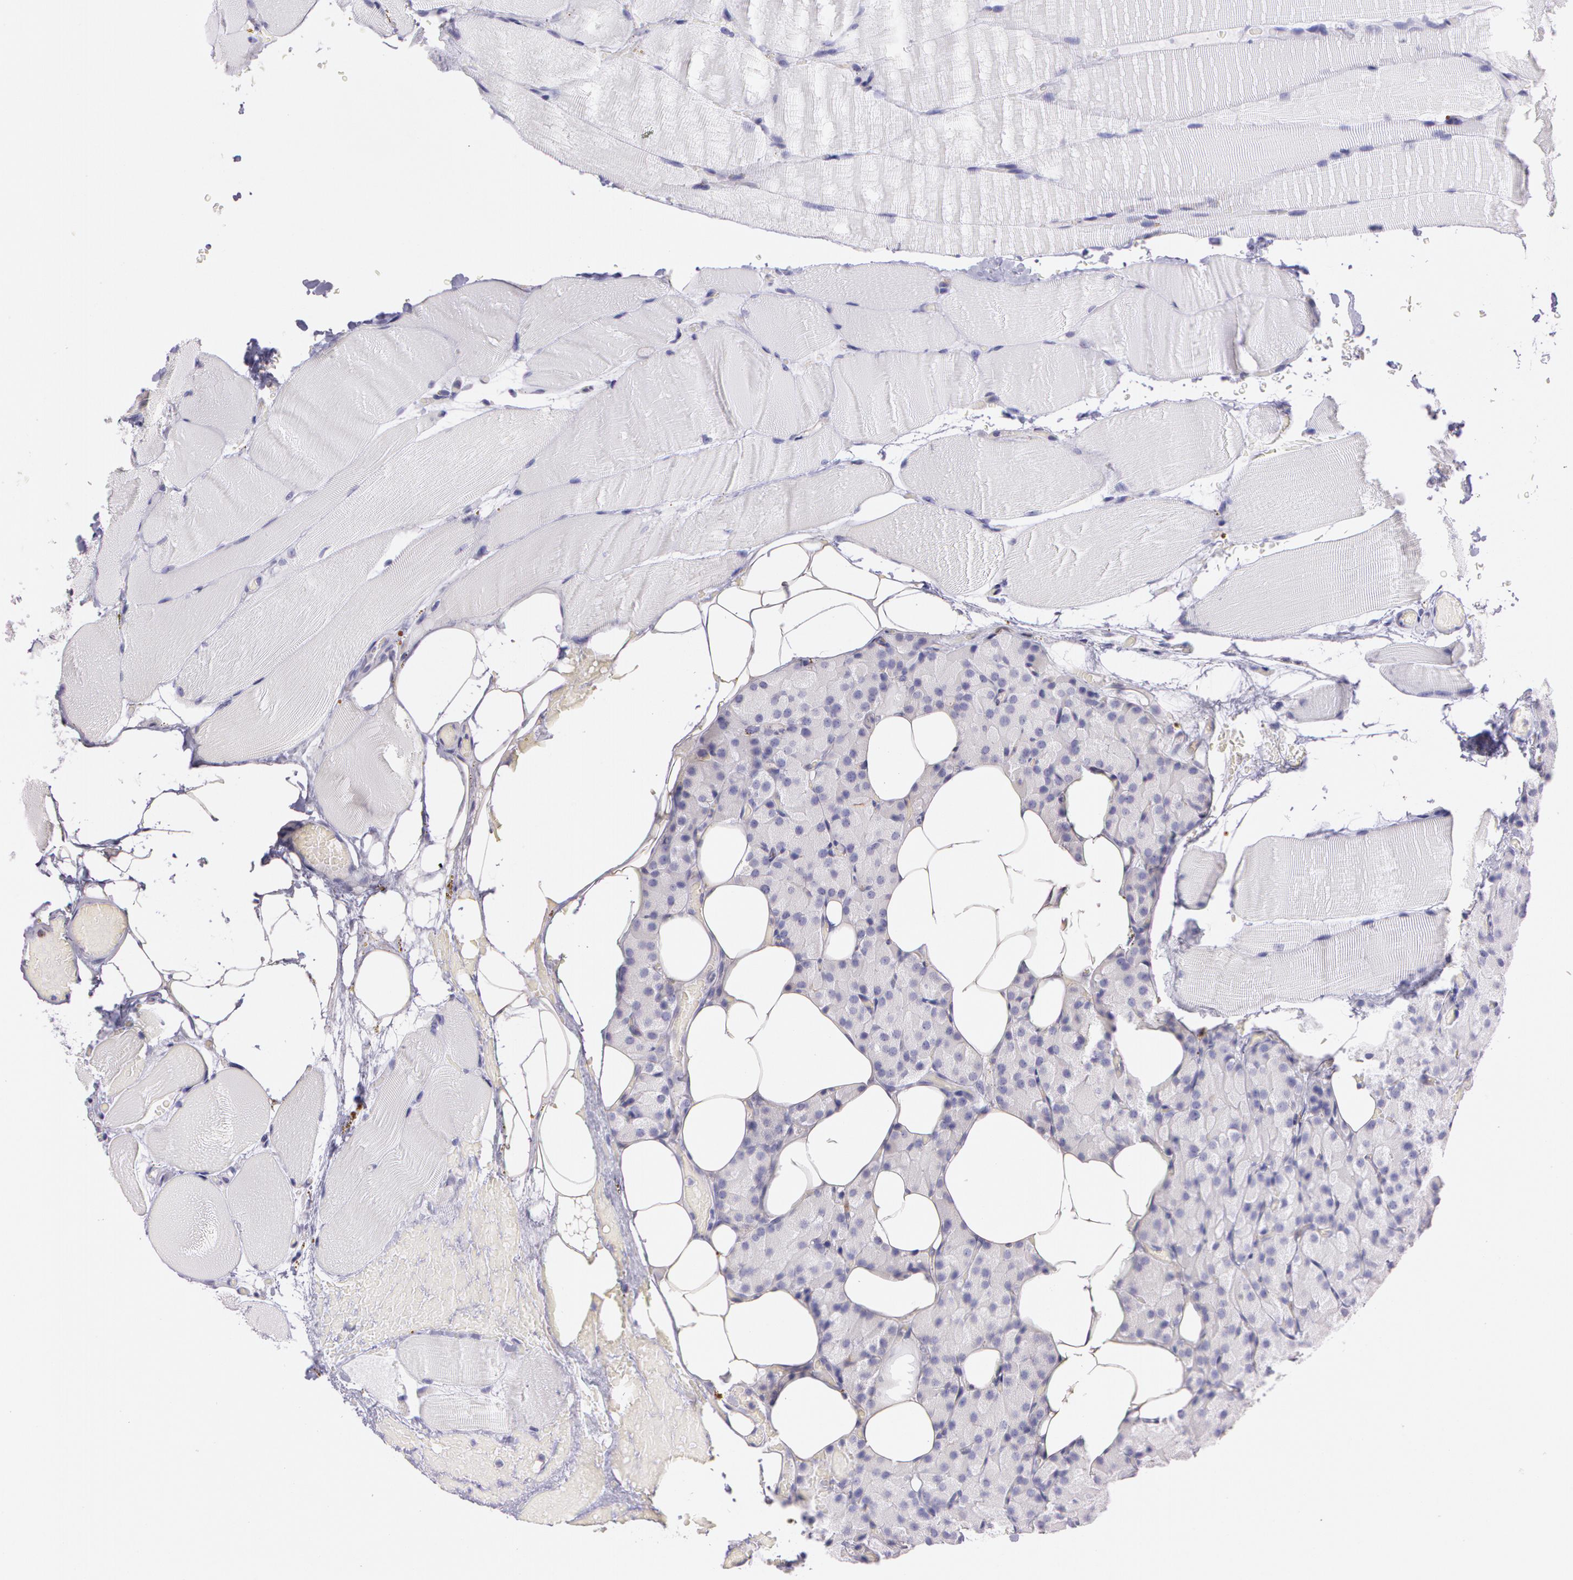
{"staining": {"intensity": "weak", "quantity": "<25%", "location": "cytoplasmic/membranous"}, "tissue": "parathyroid gland", "cell_type": "Glandular cells", "image_type": "normal", "snomed": [{"axis": "morphology", "description": "Normal tissue, NOS"}, {"axis": "topography", "description": "Skeletal muscle"}, {"axis": "topography", "description": "Parathyroid gland"}], "caption": "This is an immunohistochemistry (IHC) histopathology image of benign human parathyroid gland. There is no positivity in glandular cells.", "gene": "LY75", "patient": {"sex": "female", "age": 37}}